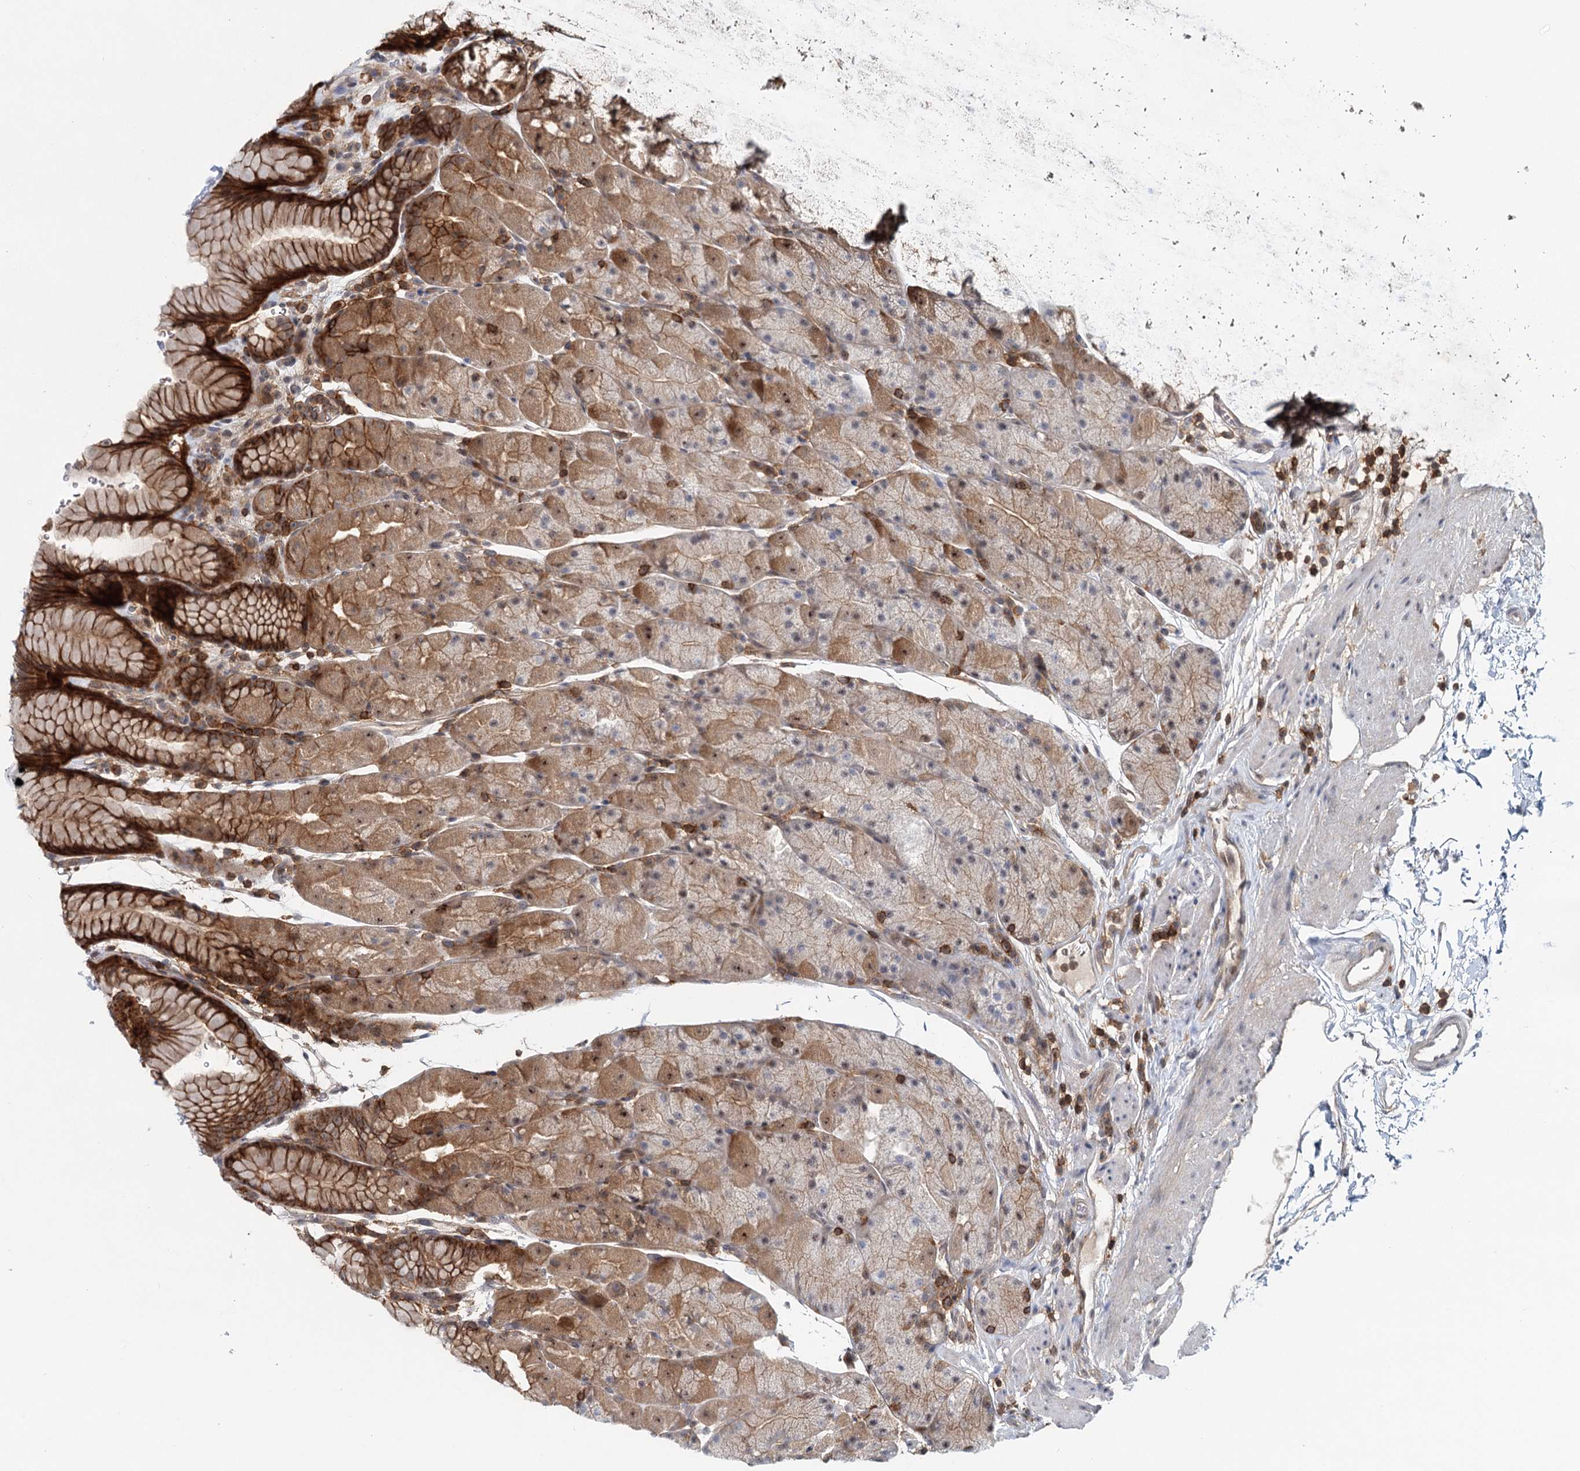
{"staining": {"intensity": "moderate", "quantity": "25%-75%", "location": "cytoplasmic/membranous,nuclear"}, "tissue": "stomach", "cell_type": "Glandular cells", "image_type": "normal", "snomed": [{"axis": "morphology", "description": "Normal tissue, NOS"}, {"axis": "topography", "description": "Stomach, upper"}, {"axis": "topography", "description": "Stomach, lower"}], "caption": "The micrograph exhibits a brown stain indicating the presence of a protein in the cytoplasmic/membranous,nuclear of glandular cells in stomach.", "gene": "CDC42SE2", "patient": {"sex": "male", "age": 67}}